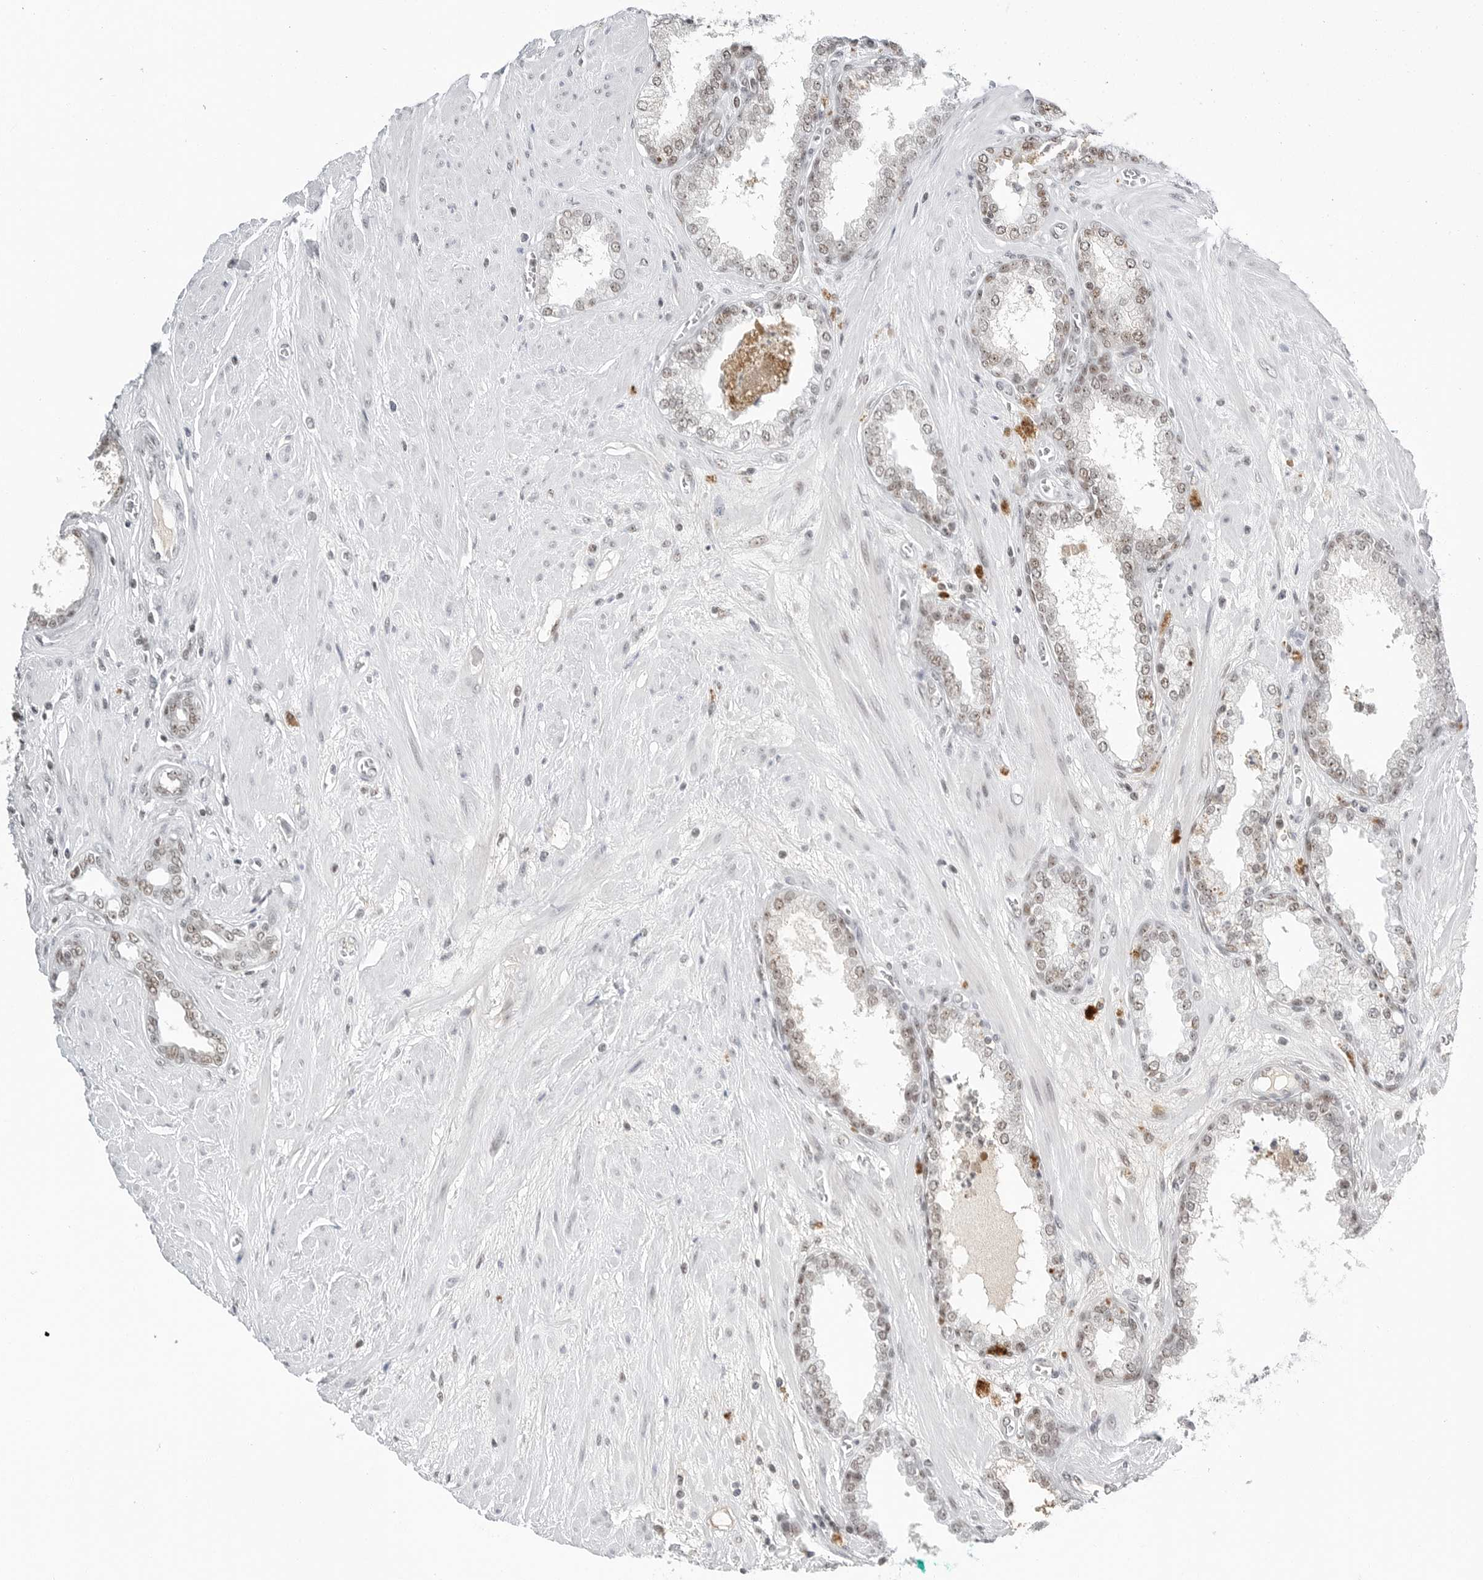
{"staining": {"intensity": "weak", "quantity": "<25%", "location": "nuclear"}, "tissue": "prostate cancer", "cell_type": "Tumor cells", "image_type": "cancer", "snomed": [{"axis": "morphology", "description": "Adenocarcinoma, Low grade"}, {"axis": "topography", "description": "Prostate"}], "caption": "Prostate cancer (low-grade adenocarcinoma) was stained to show a protein in brown. There is no significant expression in tumor cells. Brightfield microscopy of IHC stained with DAB (3,3'-diaminobenzidine) (brown) and hematoxylin (blue), captured at high magnification.", "gene": "WRAP53", "patient": {"sex": "male", "age": 62}}